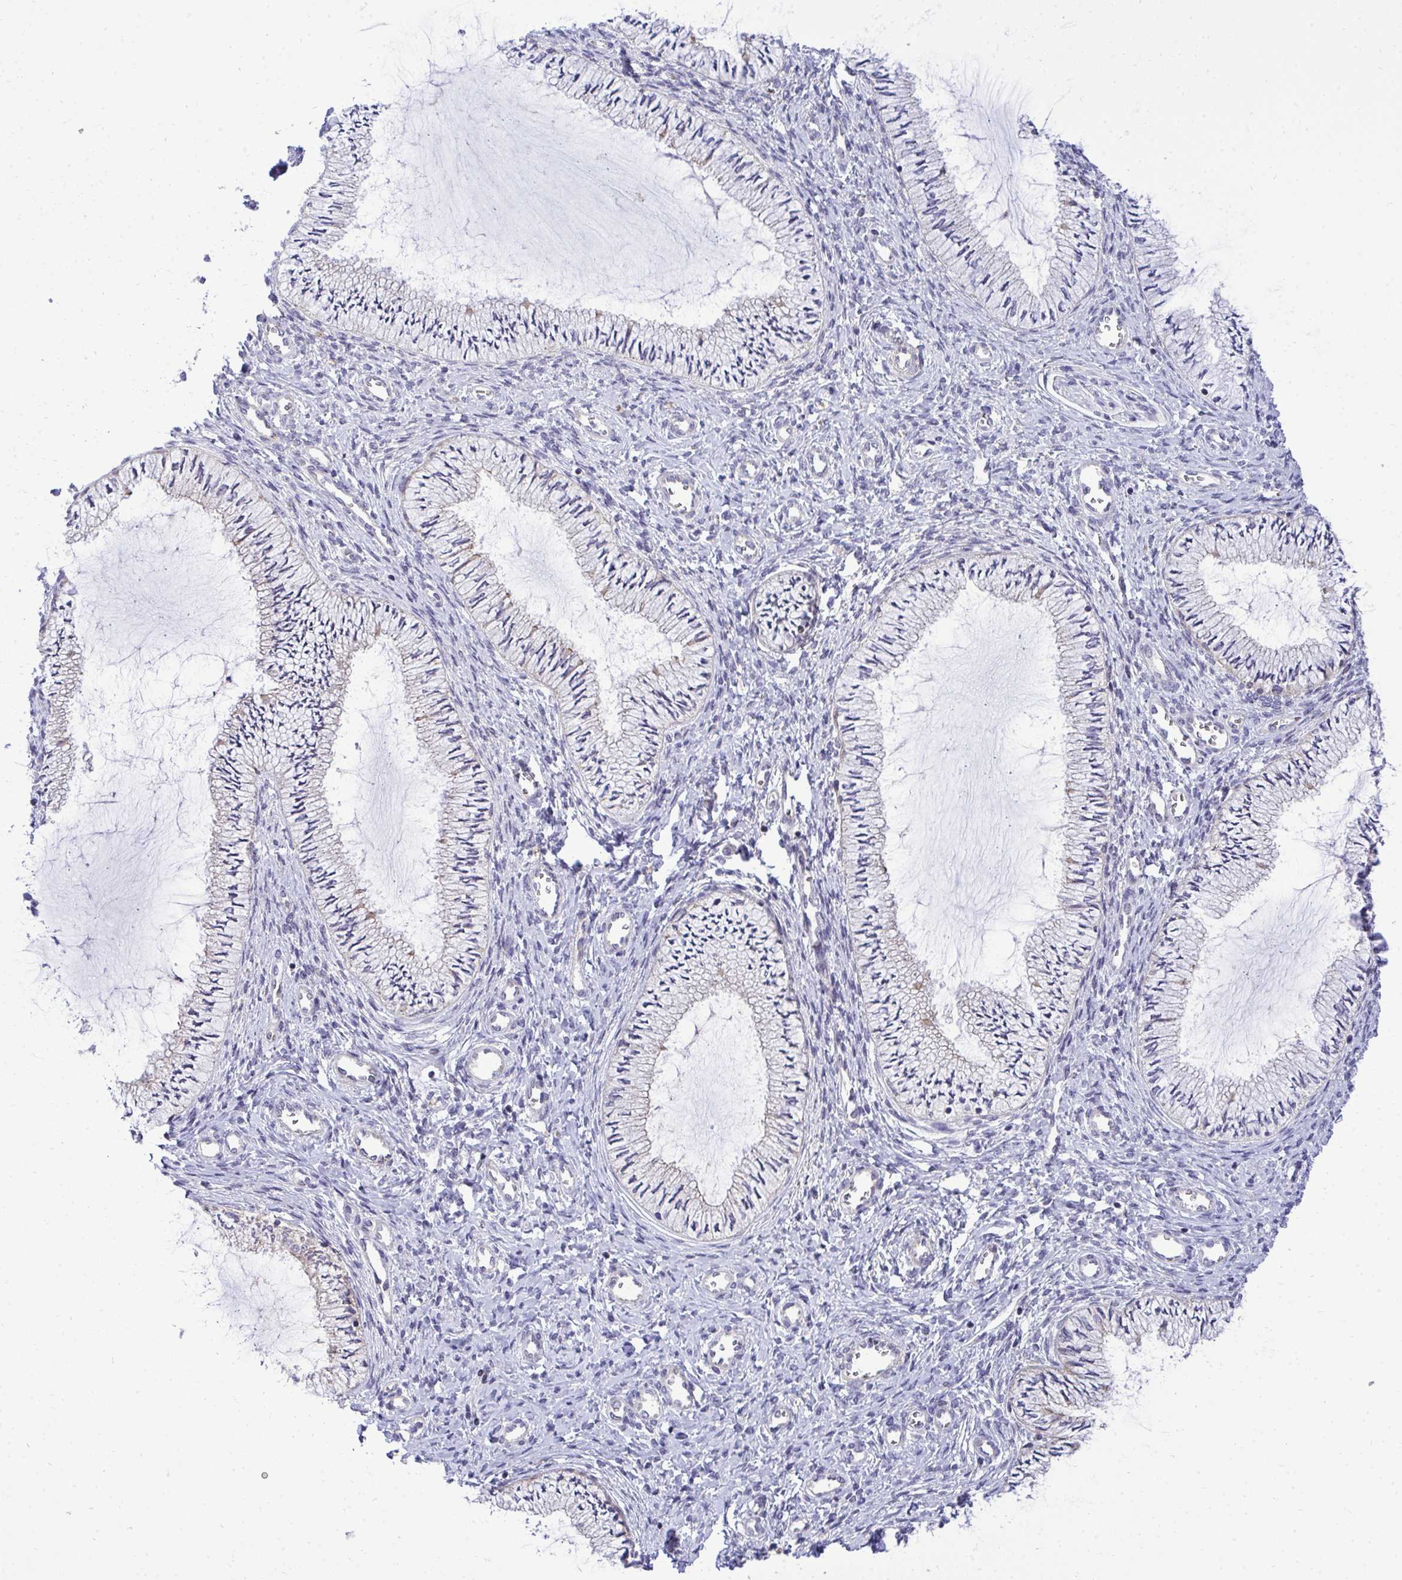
{"staining": {"intensity": "weak", "quantity": "<25%", "location": "cytoplasmic/membranous"}, "tissue": "cervix", "cell_type": "Glandular cells", "image_type": "normal", "snomed": [{"axis": "morphology", "description": "Normal tissue, NOS"}, {"axis": "topography", "description": "Cervix"}], "caption": "High power microscopy histopathology image of an immunohistochemistry photomicrograph of unremarkable cervix, revealing no significant expression in glandular cells.", "gene": "XAF1", "patient": {"sex": "female", "age": 24}}